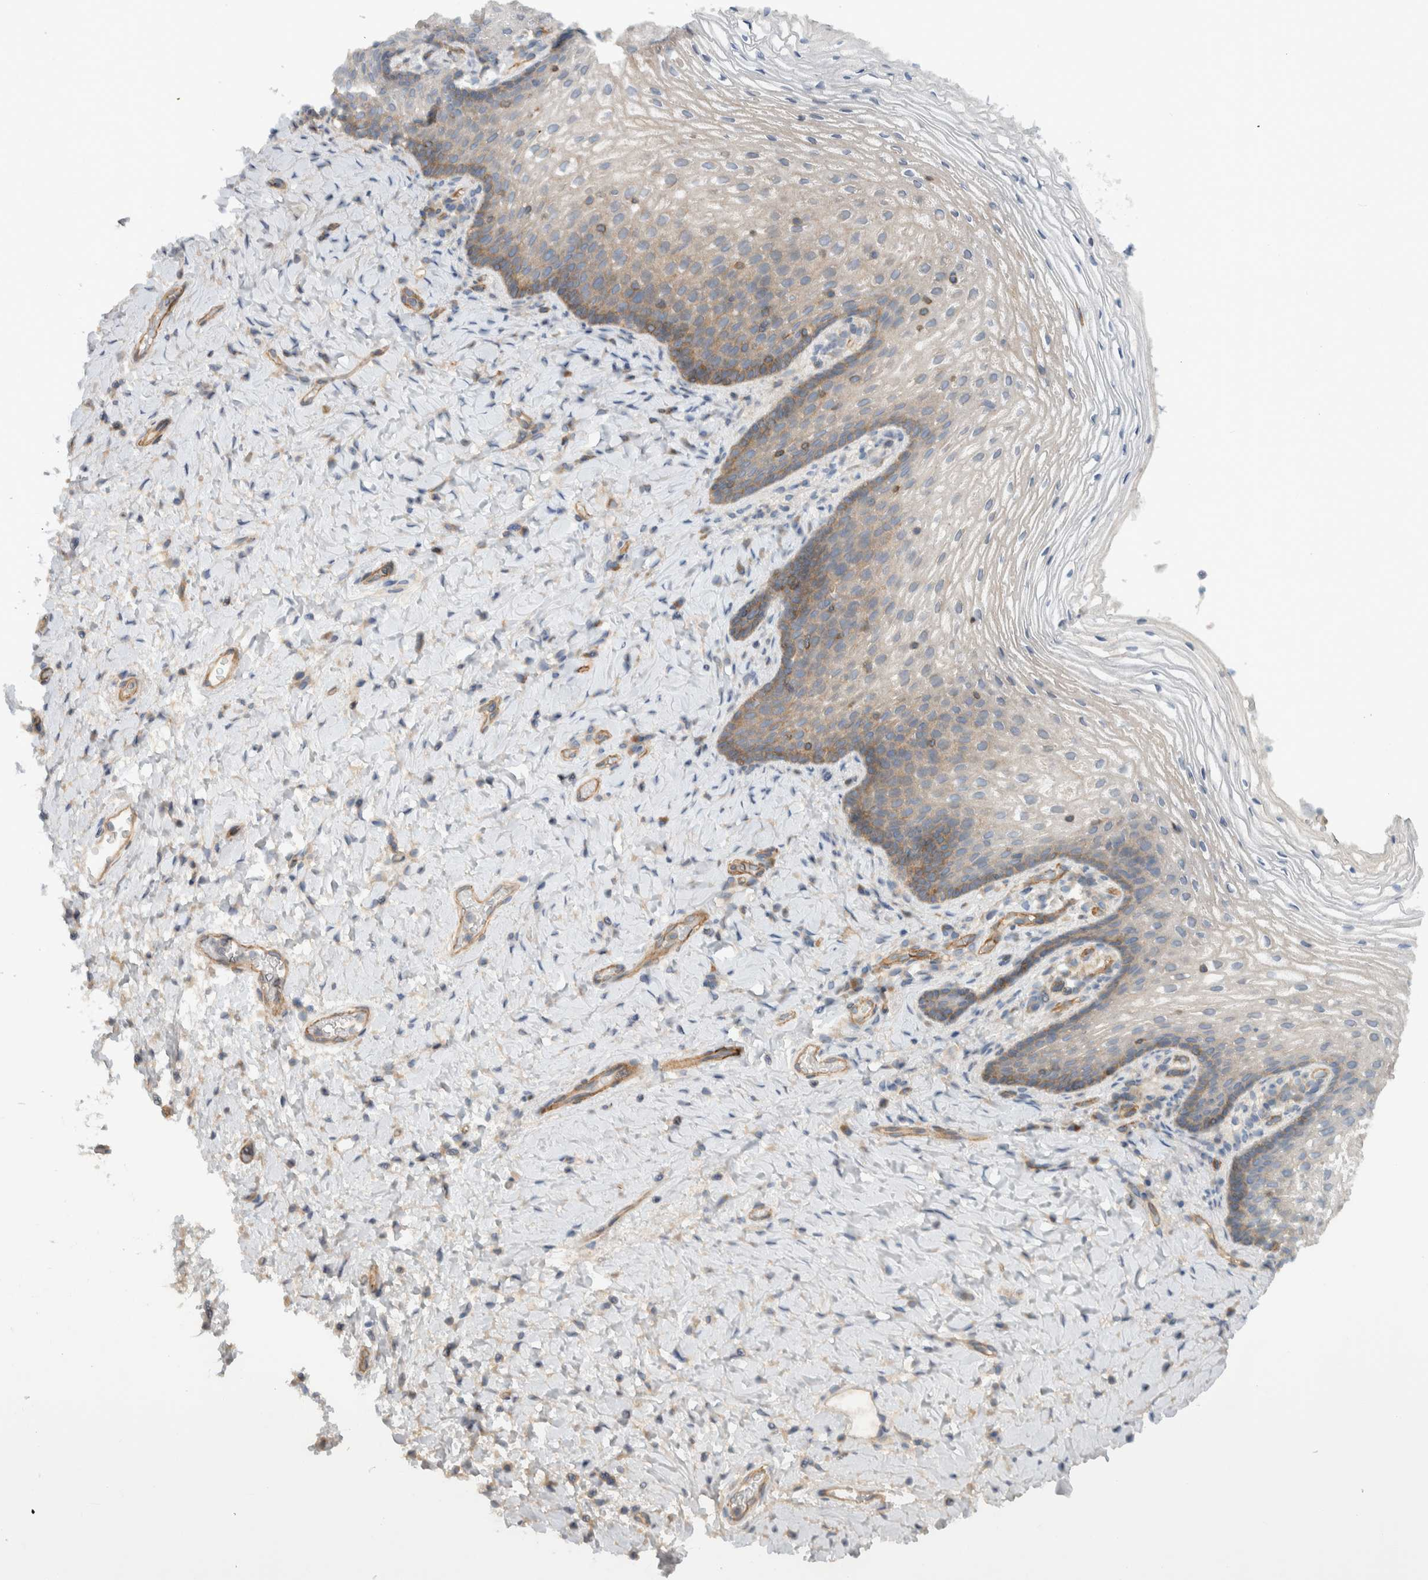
{"staining": {"intensity": "weak", "quantity": "<25%", "location": "cytoplasmic/membranous"}, "tissue": "vagina", "cell_type": "Squamous epithelial cells", "image_type": "normal", "snomed": [{"axis": "morphology", "description": "Normal tissue, NOS"}, {"axis": "topography", "description": "Vagina"}], "caption": "DAB (3,3'-diaminobenzidine) immunohistochemical staining of benign human vagina exhibits no significant expression in squamous epithelial cells.", "gene": "MPRIP", "patient": {"sex": "female", "age": 60}}